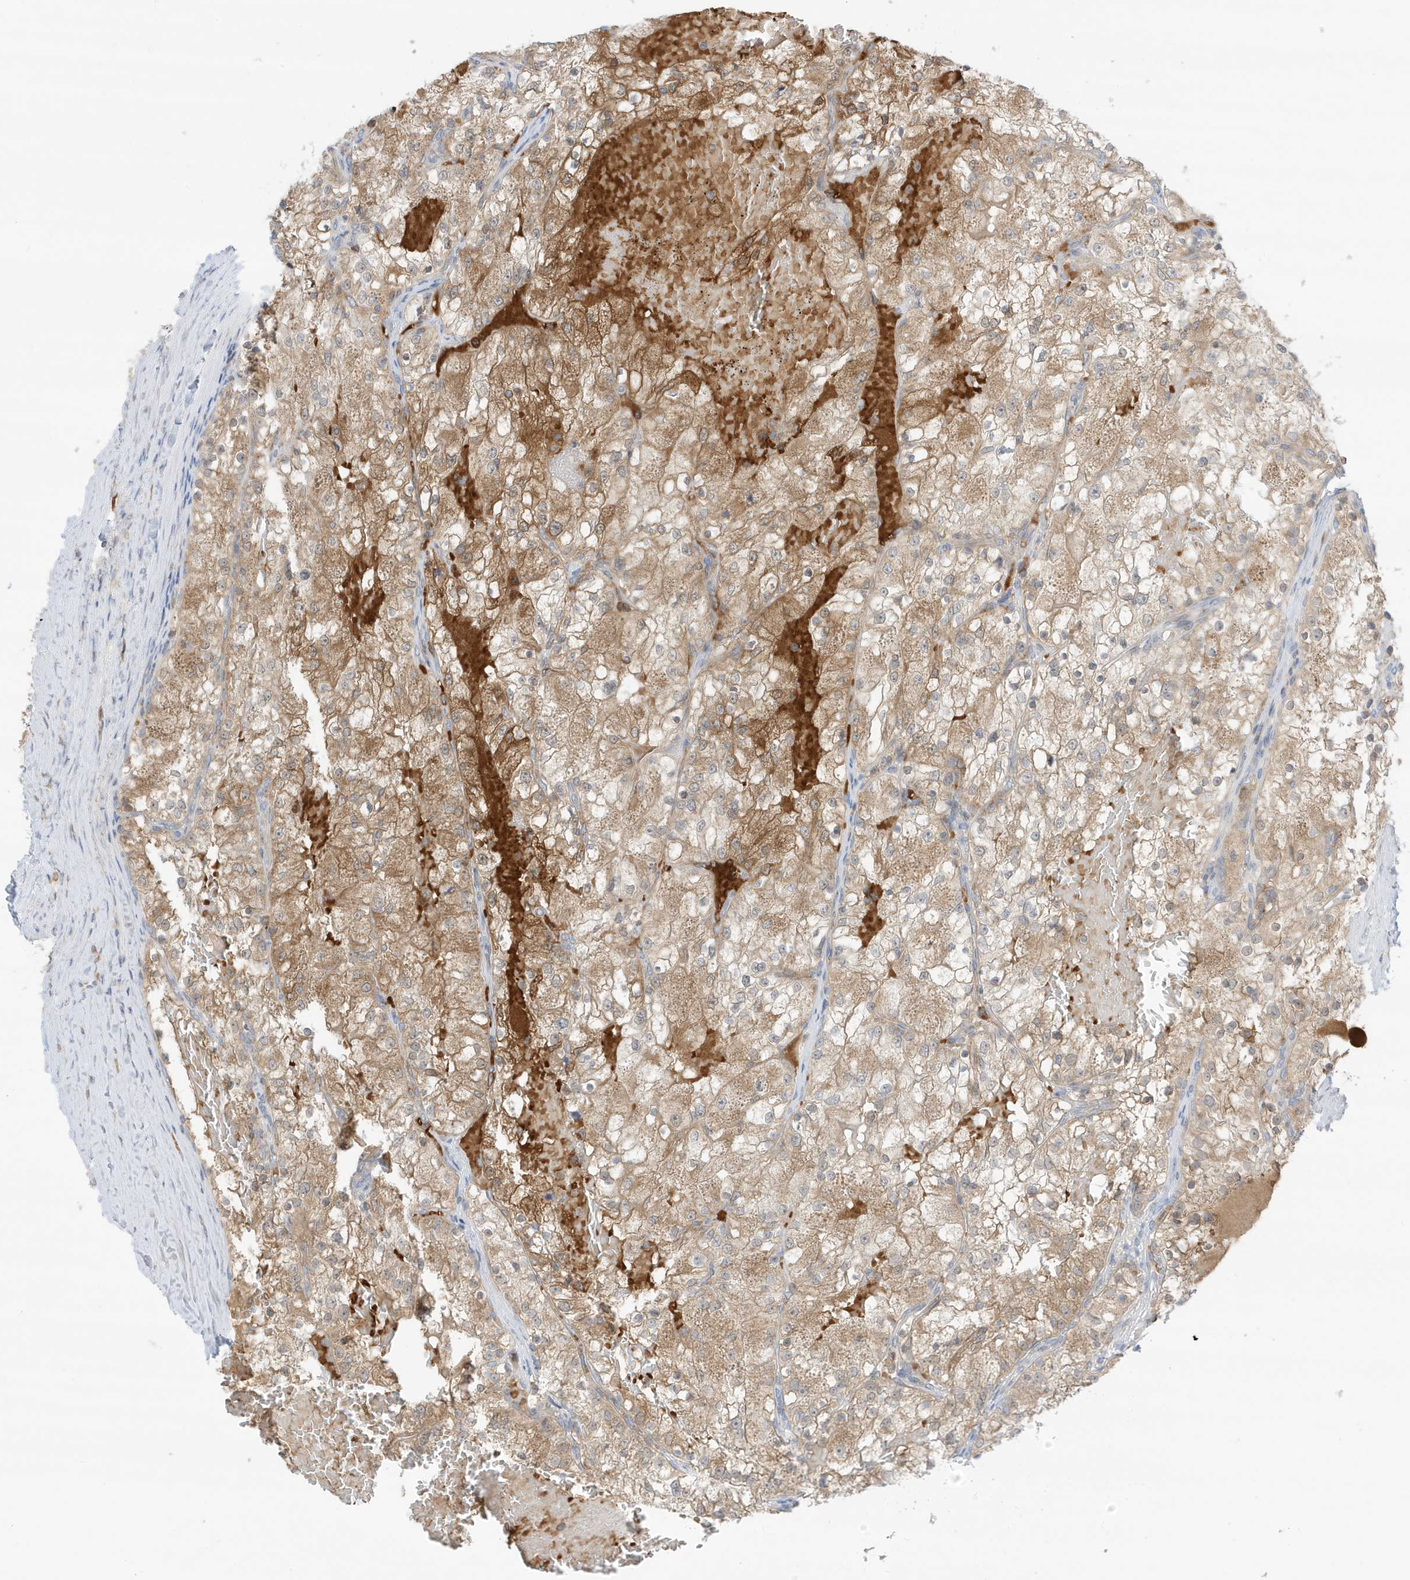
{"staining": {"intensity": "moderate", "quantity": ">75%", "location": "cytoplasmic/membranous"}, "tissue": "renal cancer", "cell_type": "Tumor cells", "image_type": "cancer", "snomed": [{"axis": "morphology", "description": "Normal tissue, NOS"}, {"axis": "morphology", "description": "Adenocarcinoma, NOS"}, {"axis": "topography", "description": "Kidney"}], "caption": "This is an image of immunohistochemistry staining of adenocarcinoma (renal), which shows moderate staining in the cytoplasmic/membranous of tumor cells.", "gene": "NPPC", "patient": {"sex": "male", "age": 68}}